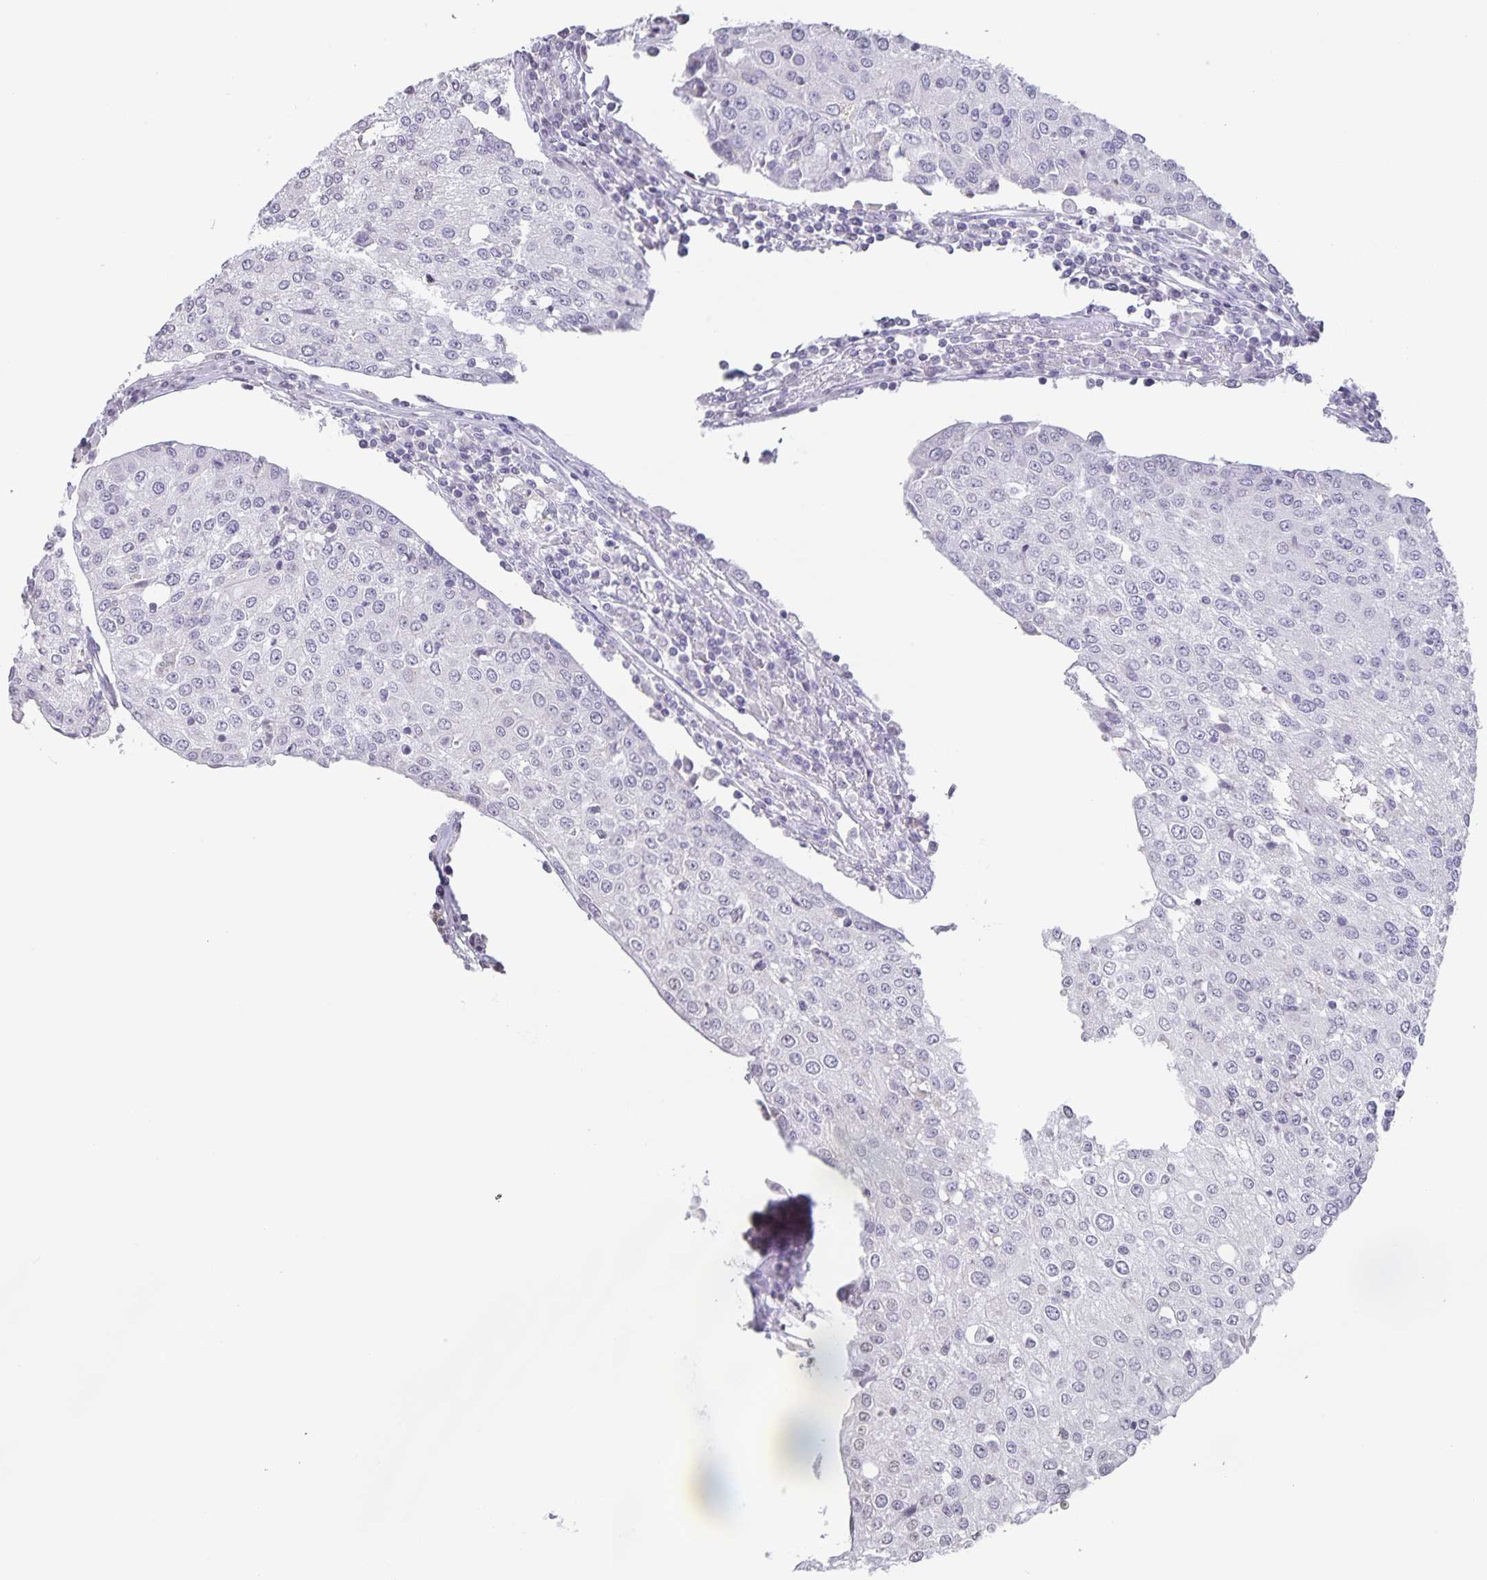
{"staining": {"intensity": "negative", "quantity": "none", "location": "none"}, "tissue": "urothelial cancer", "cell_type": "Tumor cells", "image_type": "cancer", "snomed": [{"axis": "morphology", "description": "Urothelial carcinoma, High grade"}, {"axis": "topography", "description": "Urinary bladder"}], "caption": "Immunohistochemistry histopathology image of human urothelial cancer stained for a protein (brown), which exhibits no positivity in tumor cells.", "gene": "AQP4", "patient": {"sex": "female", "age": 85}}